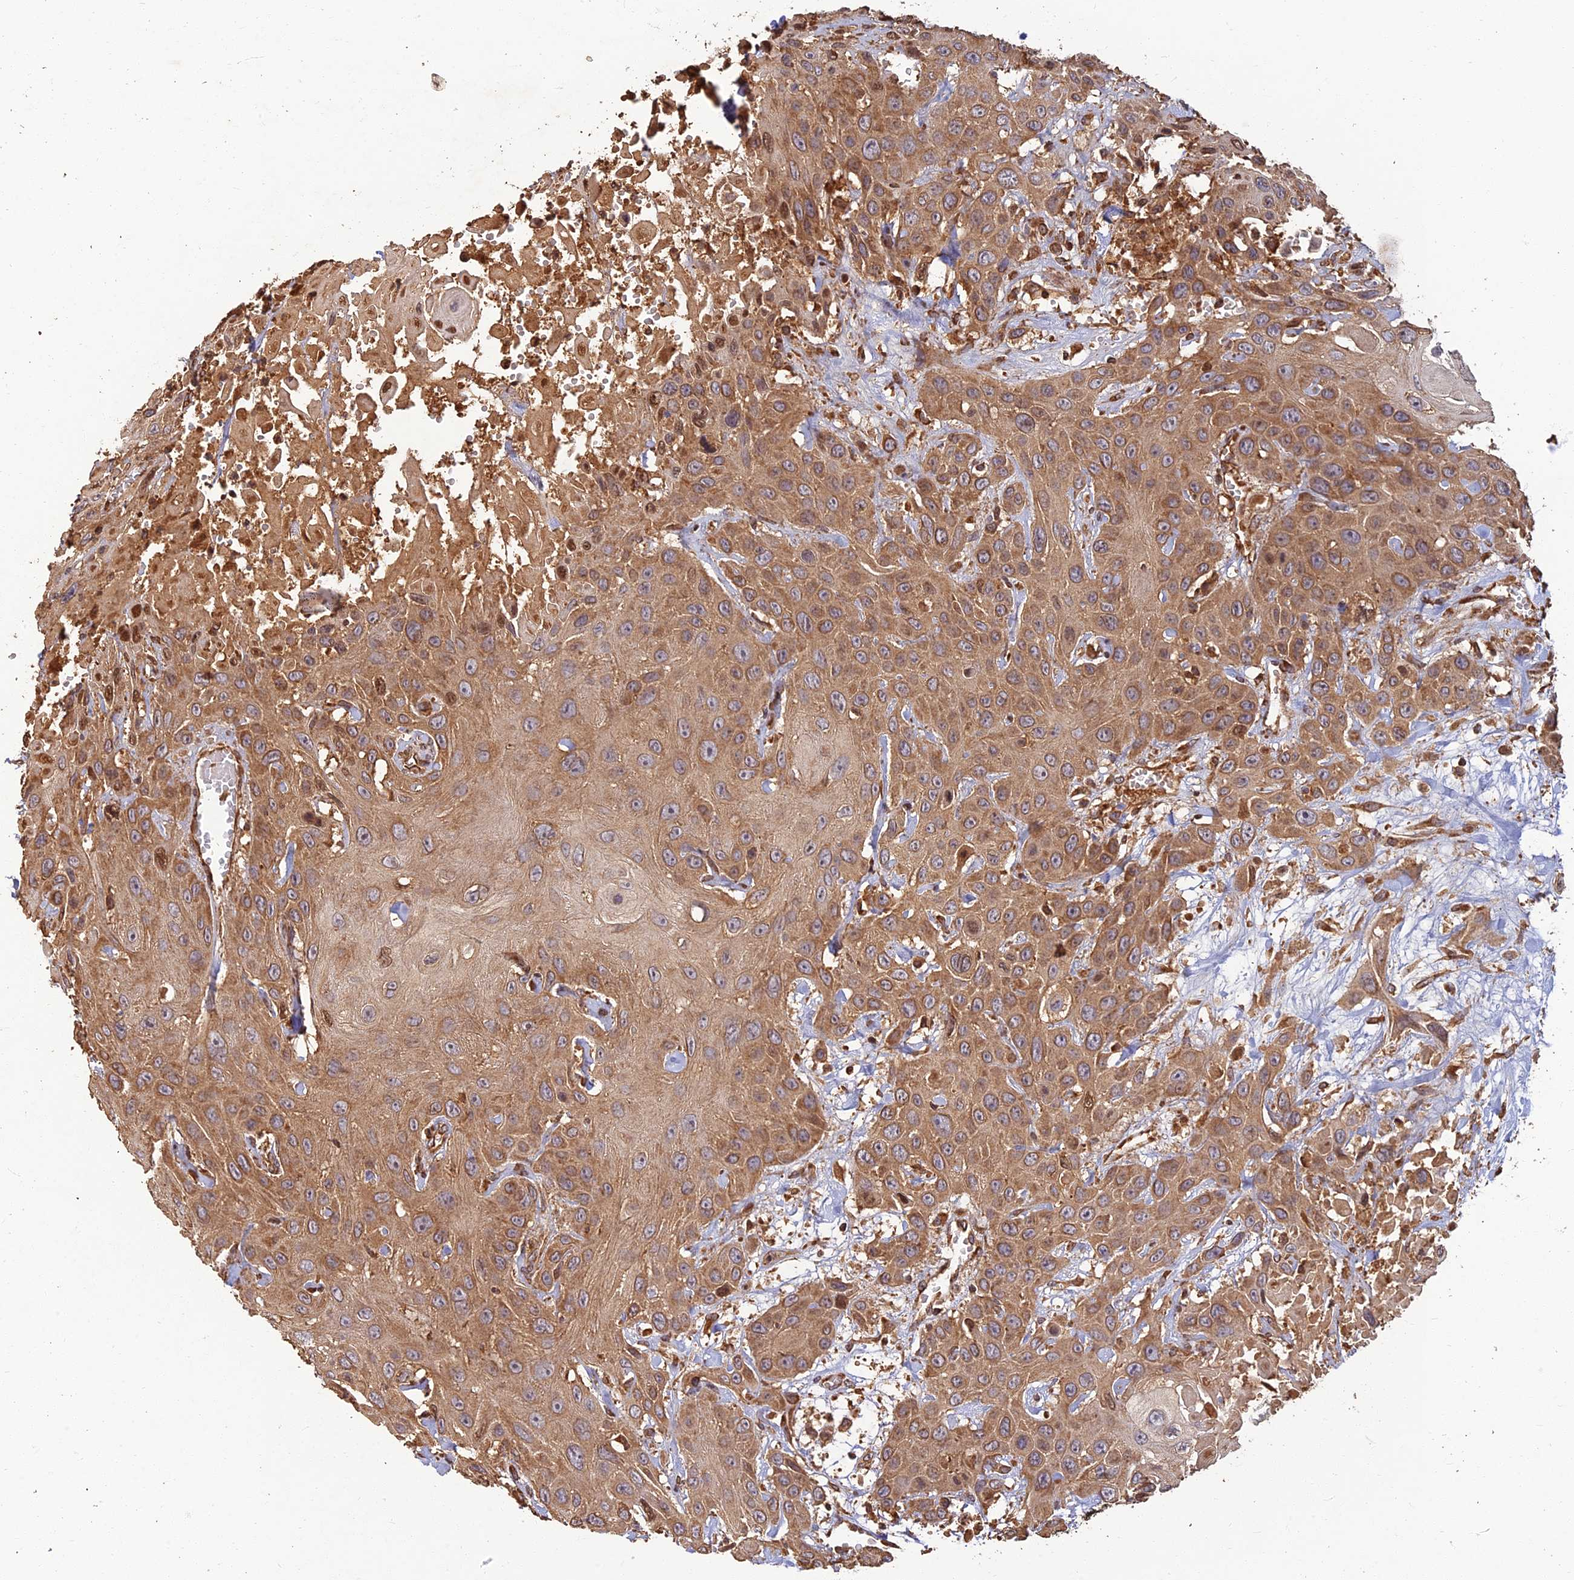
{"staining": {"intensity": "moderate", "quantity": ">75%", "location": "cytoplasmic/membranous"}, "tissue": "head and neck cancer", "cell_type": "Tumor cells", "image_type": "cancer", "snomed": [{"axis": "morphology", "description": "Squamous cell carcinoma, NOS"}, {"axis": "topography", "description": "Head-Neck"}], "caption": "Immunohistochemical staining of head and neck squamous cell carcinoma shows moderate cytoplasmic/membranous protein staining in approximately >75% of tumor cells.", "gene": "CORO1C", "patient": {"sex": "male", "age": 81}}